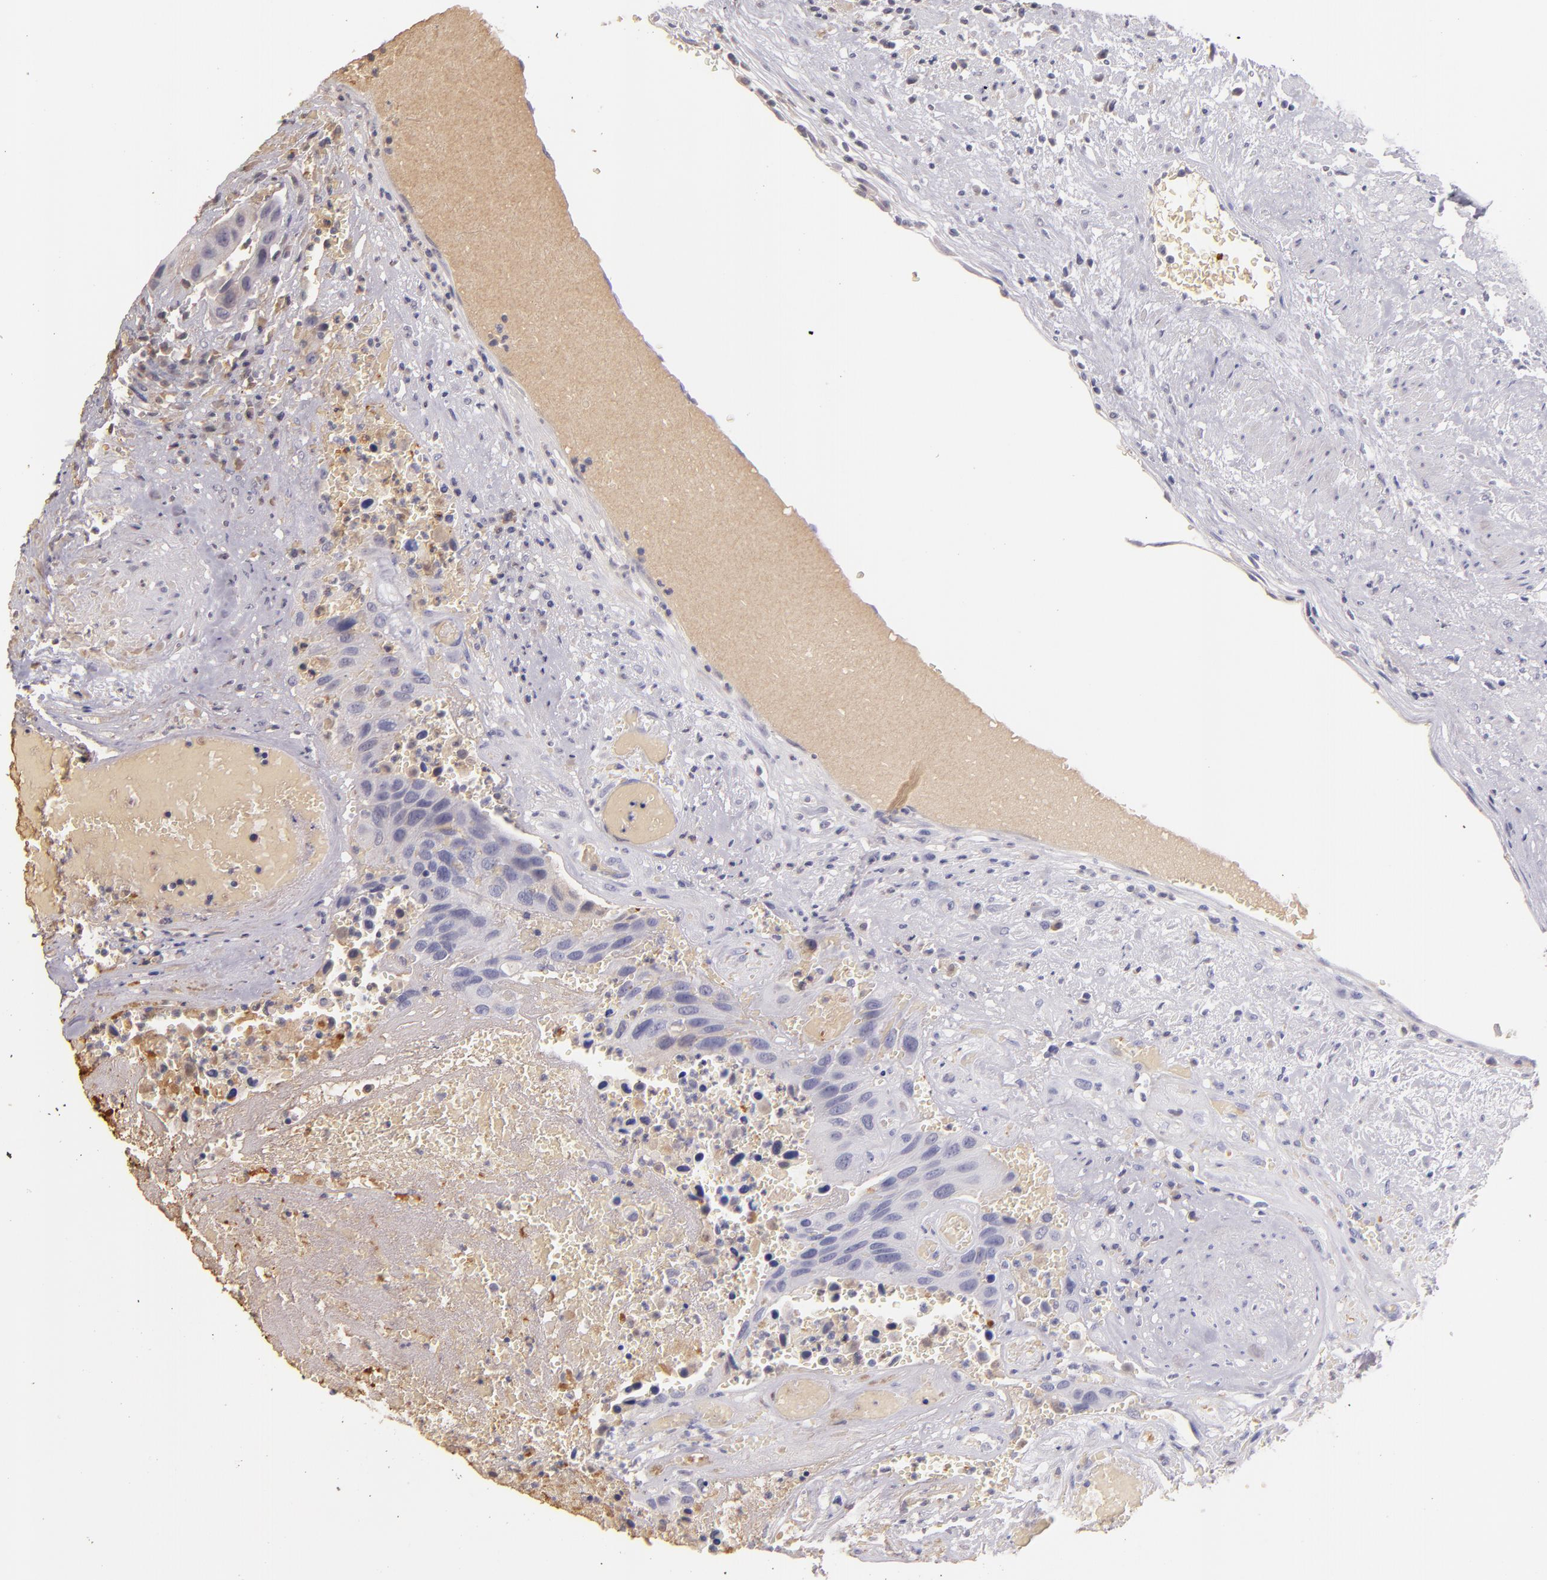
{"staining": {"intensity": "weak", "quantity": "25%-75%", "location": "cytoplasmic/membranous"}, "tissue": "urothelial cancer", "cell_type": "Tumor cells", "image_type": "cancer", "snomed": [{"axis": "morphology", "description": "Urothelial carcinoma, High grade"}, {"axis": "topography", "description": "Urinary bladder"}], "caption": "Immunohistochemical staining of human urothelial cancer displays low levels of weak cytoplasmic/membranous protein expression in approximately 25%-75% of tumor cells.", "gene": "SERPINC1", "patient": {"sex": "male", "age": 66}}